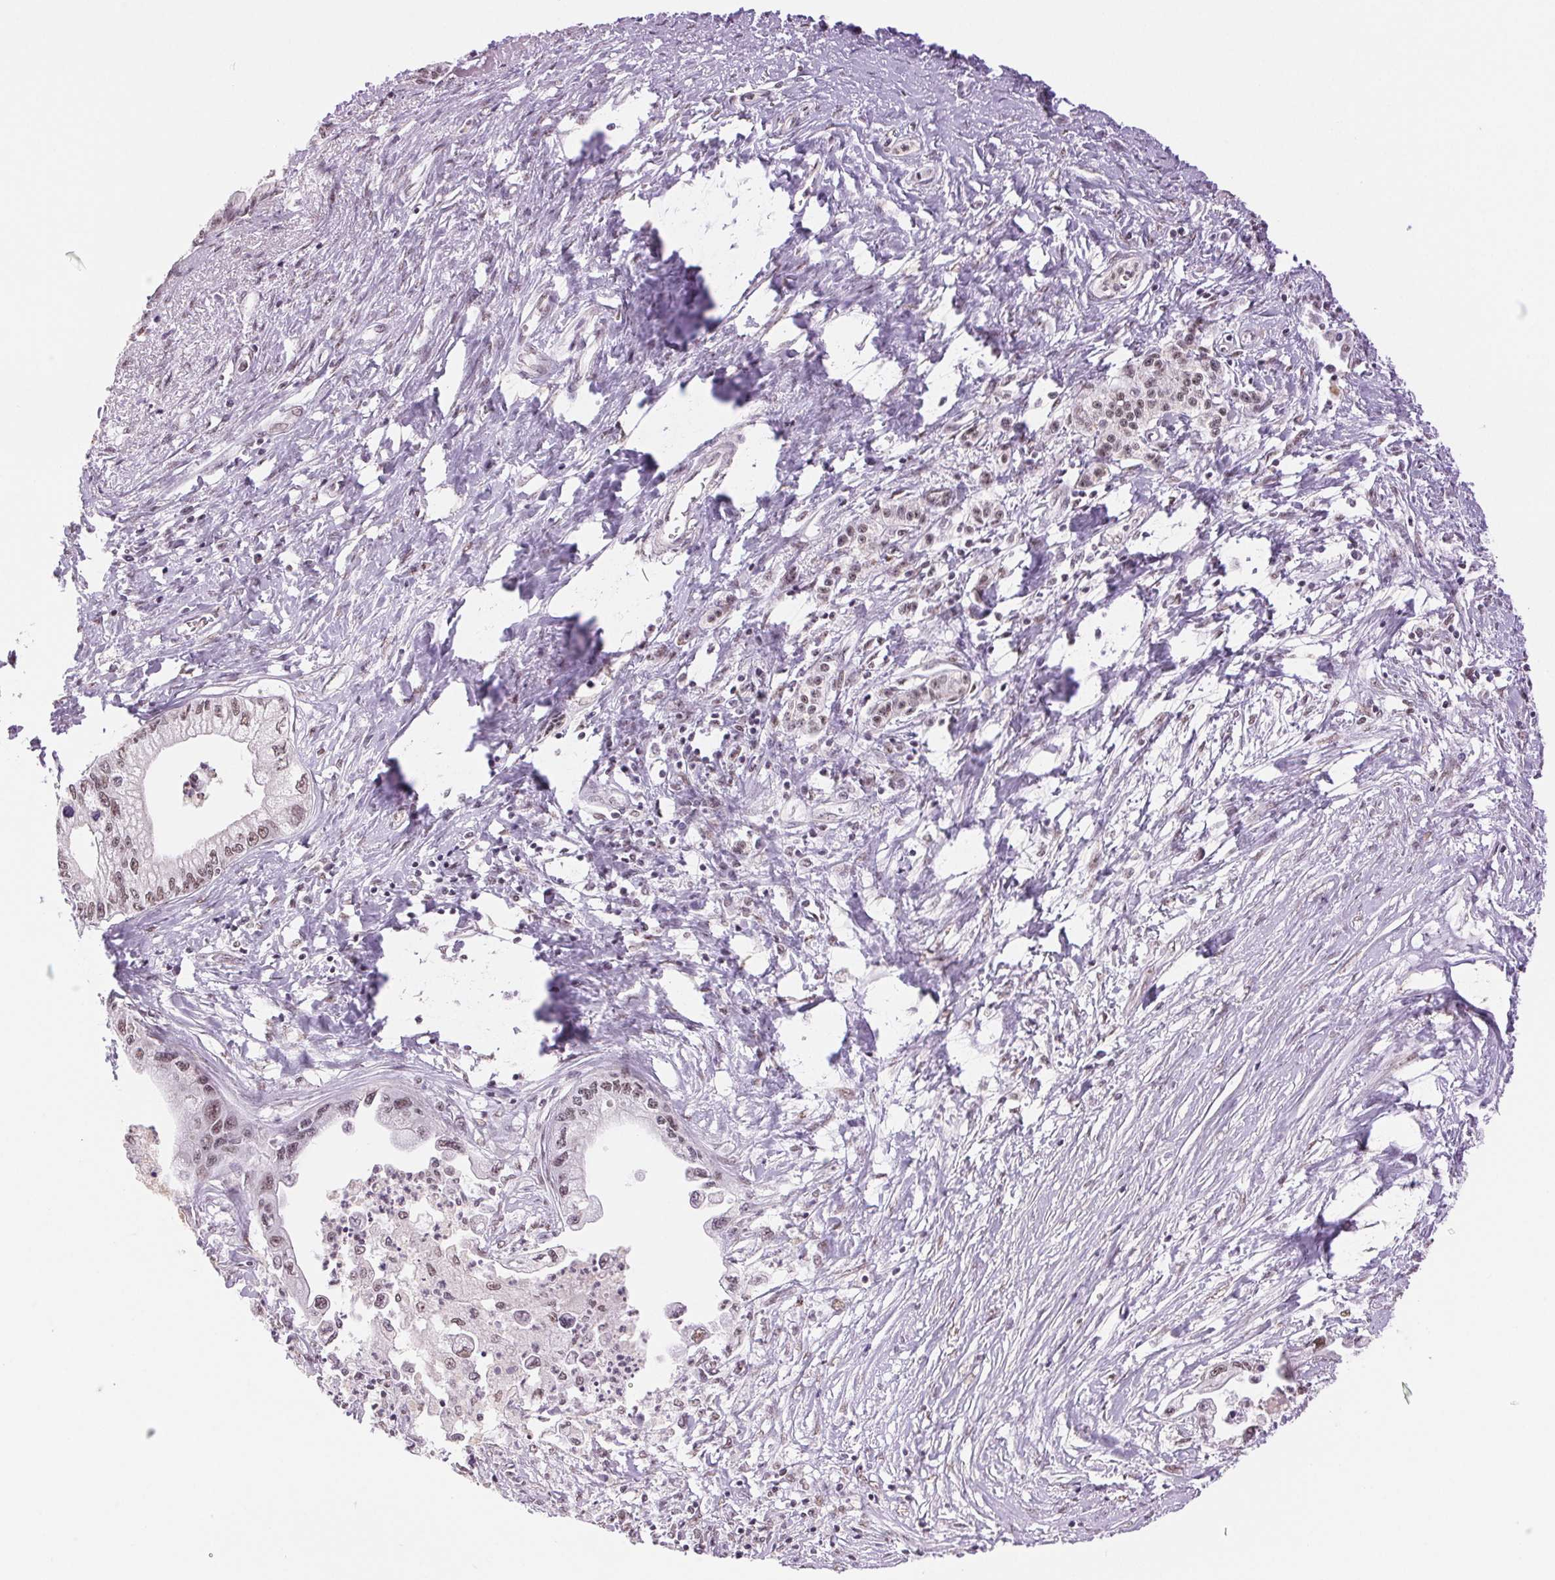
{"staining": {"intensity": "weak", "quantity": "25%-75%", "location": "nuclear"}, "tissue": "pancreatic cancer", "cell_type": "Tumor cells", "image_type": "cancer", "snomed": [{"axis": "morphology", "description": "Adenocarcinoma, NOS"}, {"axis": "topography", "description": "Pancreas"}], "caption": "Immunohistochemistry (IHC) (DAB (3,3'-diaminobenzidine)) staining of human pancreatic adenocarcinoma displays weak nuclear protein expression in about 25%-75% of tumor cells.", "gene": "RPRD1B", "patient": {"sex": "male", "age": 61}}